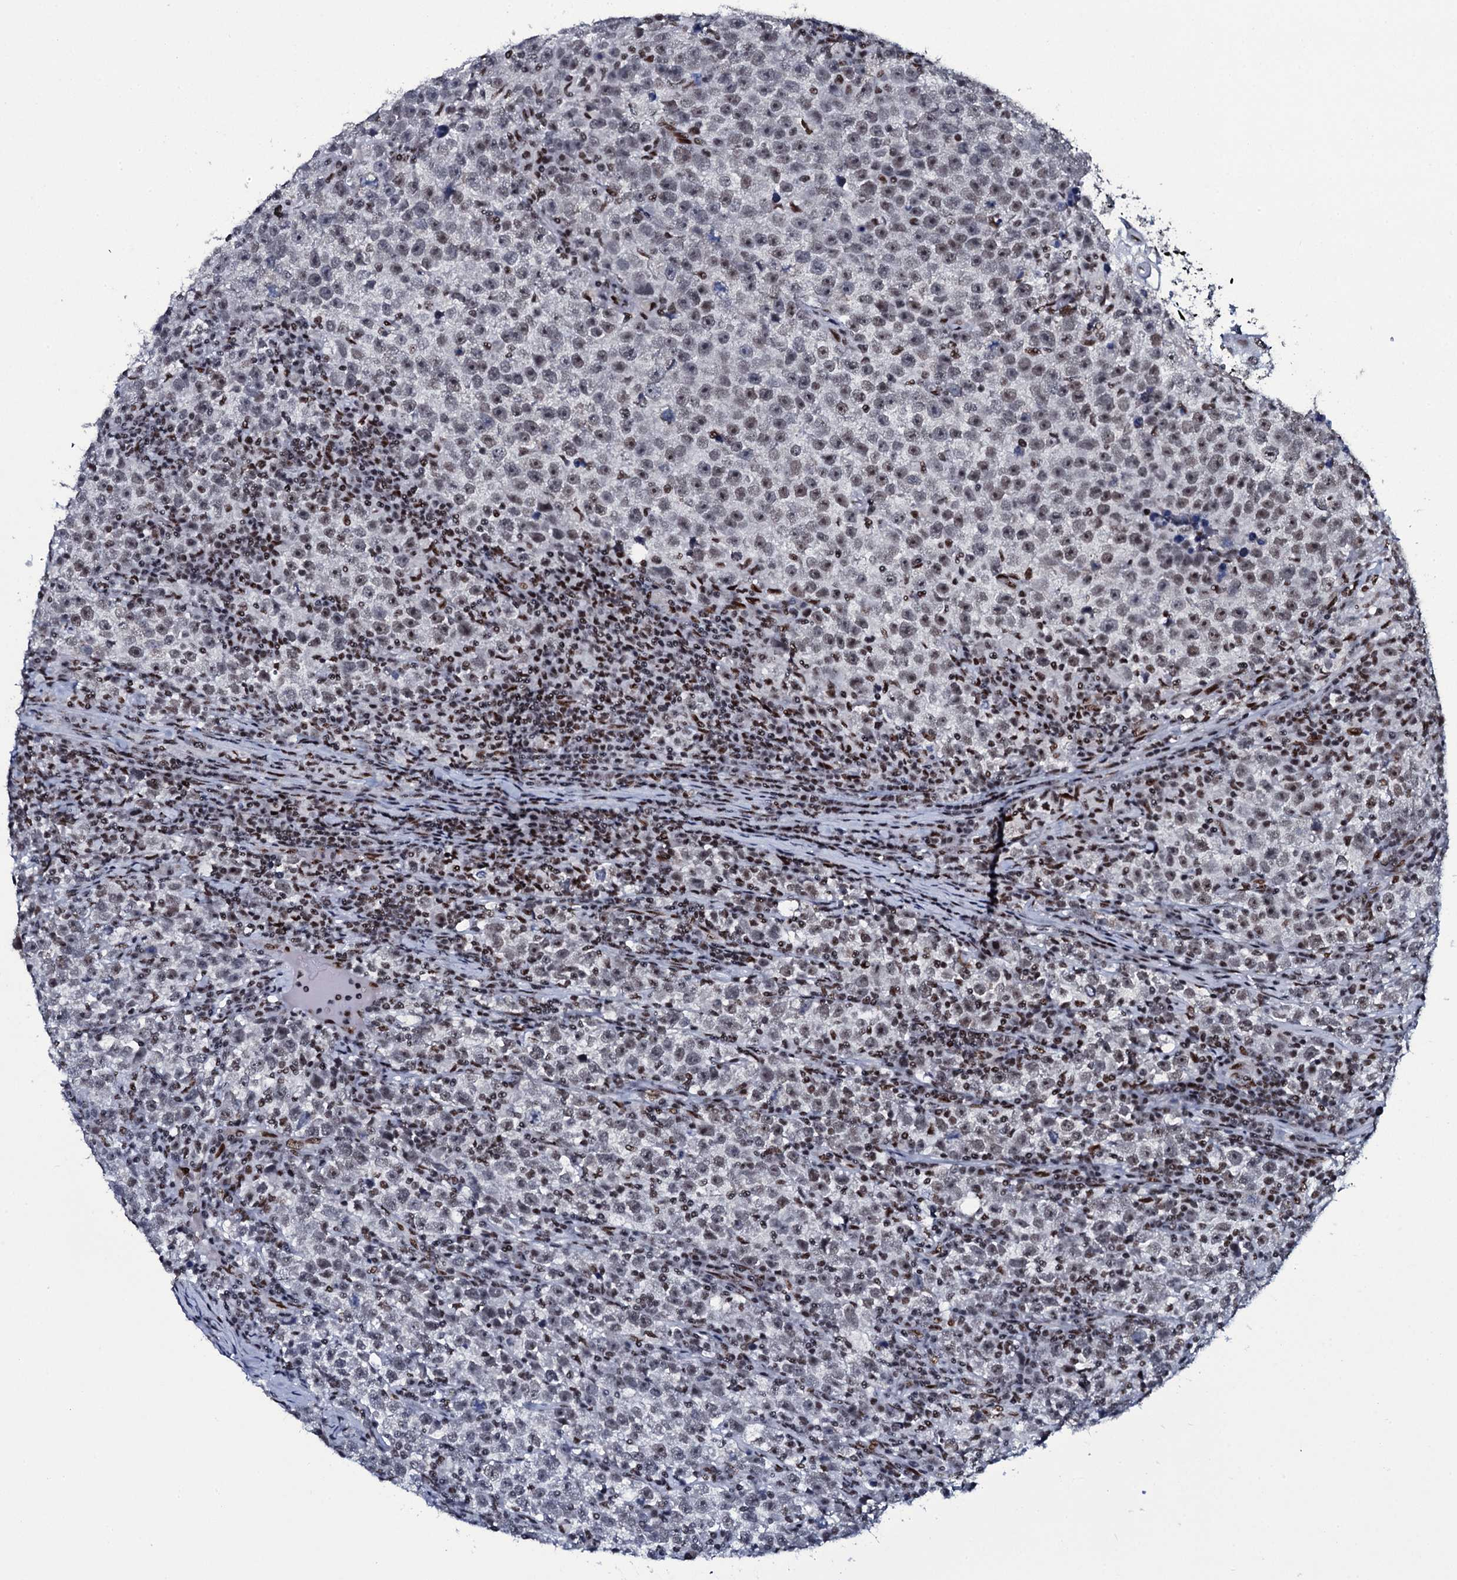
{"staining": {"intensity": "weak", "quantity": "<25%", "location": "nuclear"}, "tissue": "testis cancer", "cell_type": "Tumor cells", "image_type": "cancer", "snomed": [{"axis": "morphology", "description": "Normal tissue, NOS"}, {"axis": "morphology", "description": "Seminoma, NOS"}, {"axis": "topography", "description": "Testis"}], "caption": "A micrograph of testis cancer stained for a protein reveals no brown staining in tumor cells.", "gene": "ZMIZ2", "patient": {"sex": "male", "age": 43}}